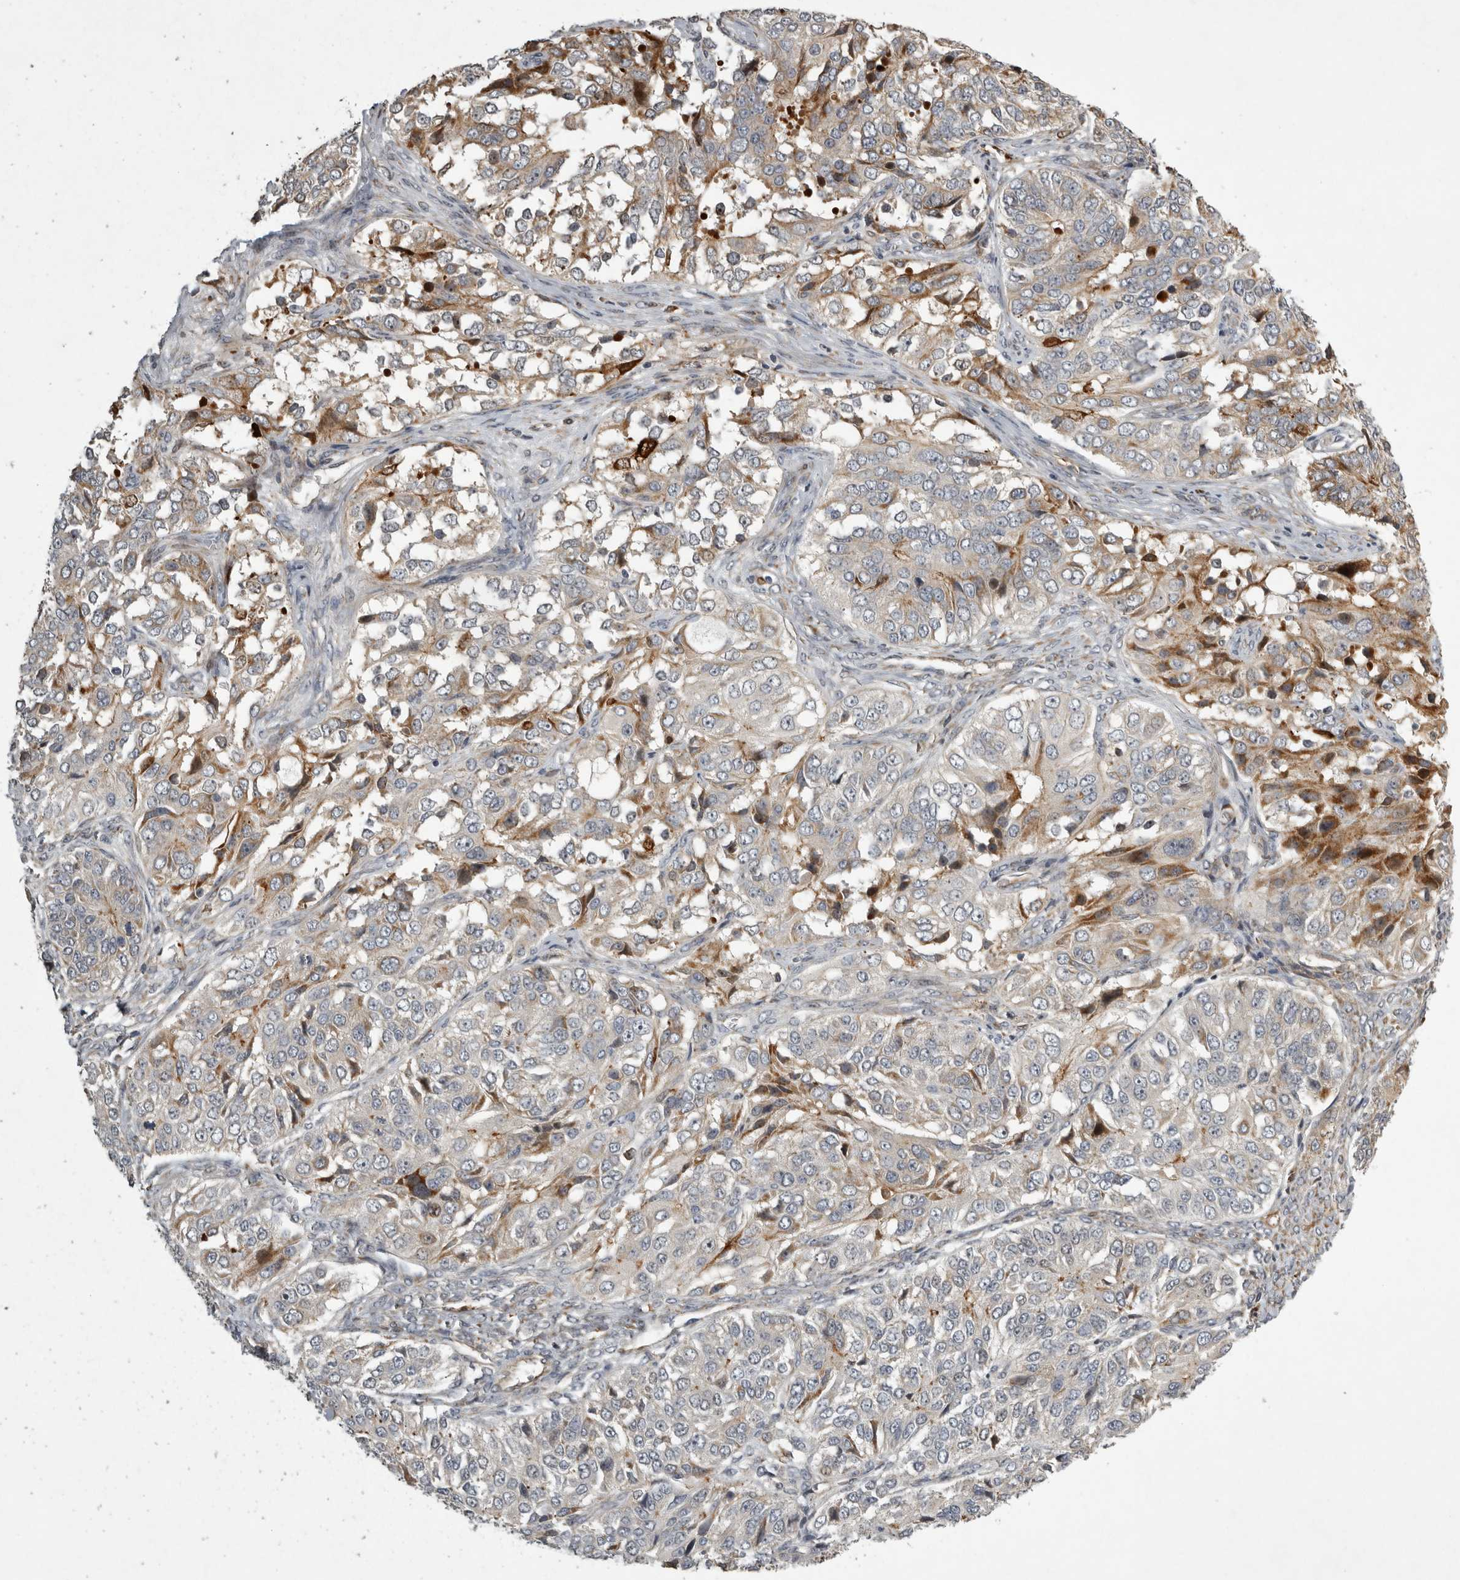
{"staining": {"intensity": "moderate", "quantity": "<25%", "location": "cytoplasmic/membranous"}, "tissue": "ovarian cancer", "cell_type": "Tumor cells", "image_type": "cancer", "snomed": [{"axis": "morphology", "description": "Carcinoma, endometroid"}, {"axis": "topography", "description": "Ovary"}], "caption": "This photomicrograph displays immunohistochemistry staining of ovarian endometroid carcinoma, with low moderate cytoplasmic/membranous expression in approximately <25% of tumor cells.", "gene": "MPDZ", "patient": {"sex": "female", "age": 51}}